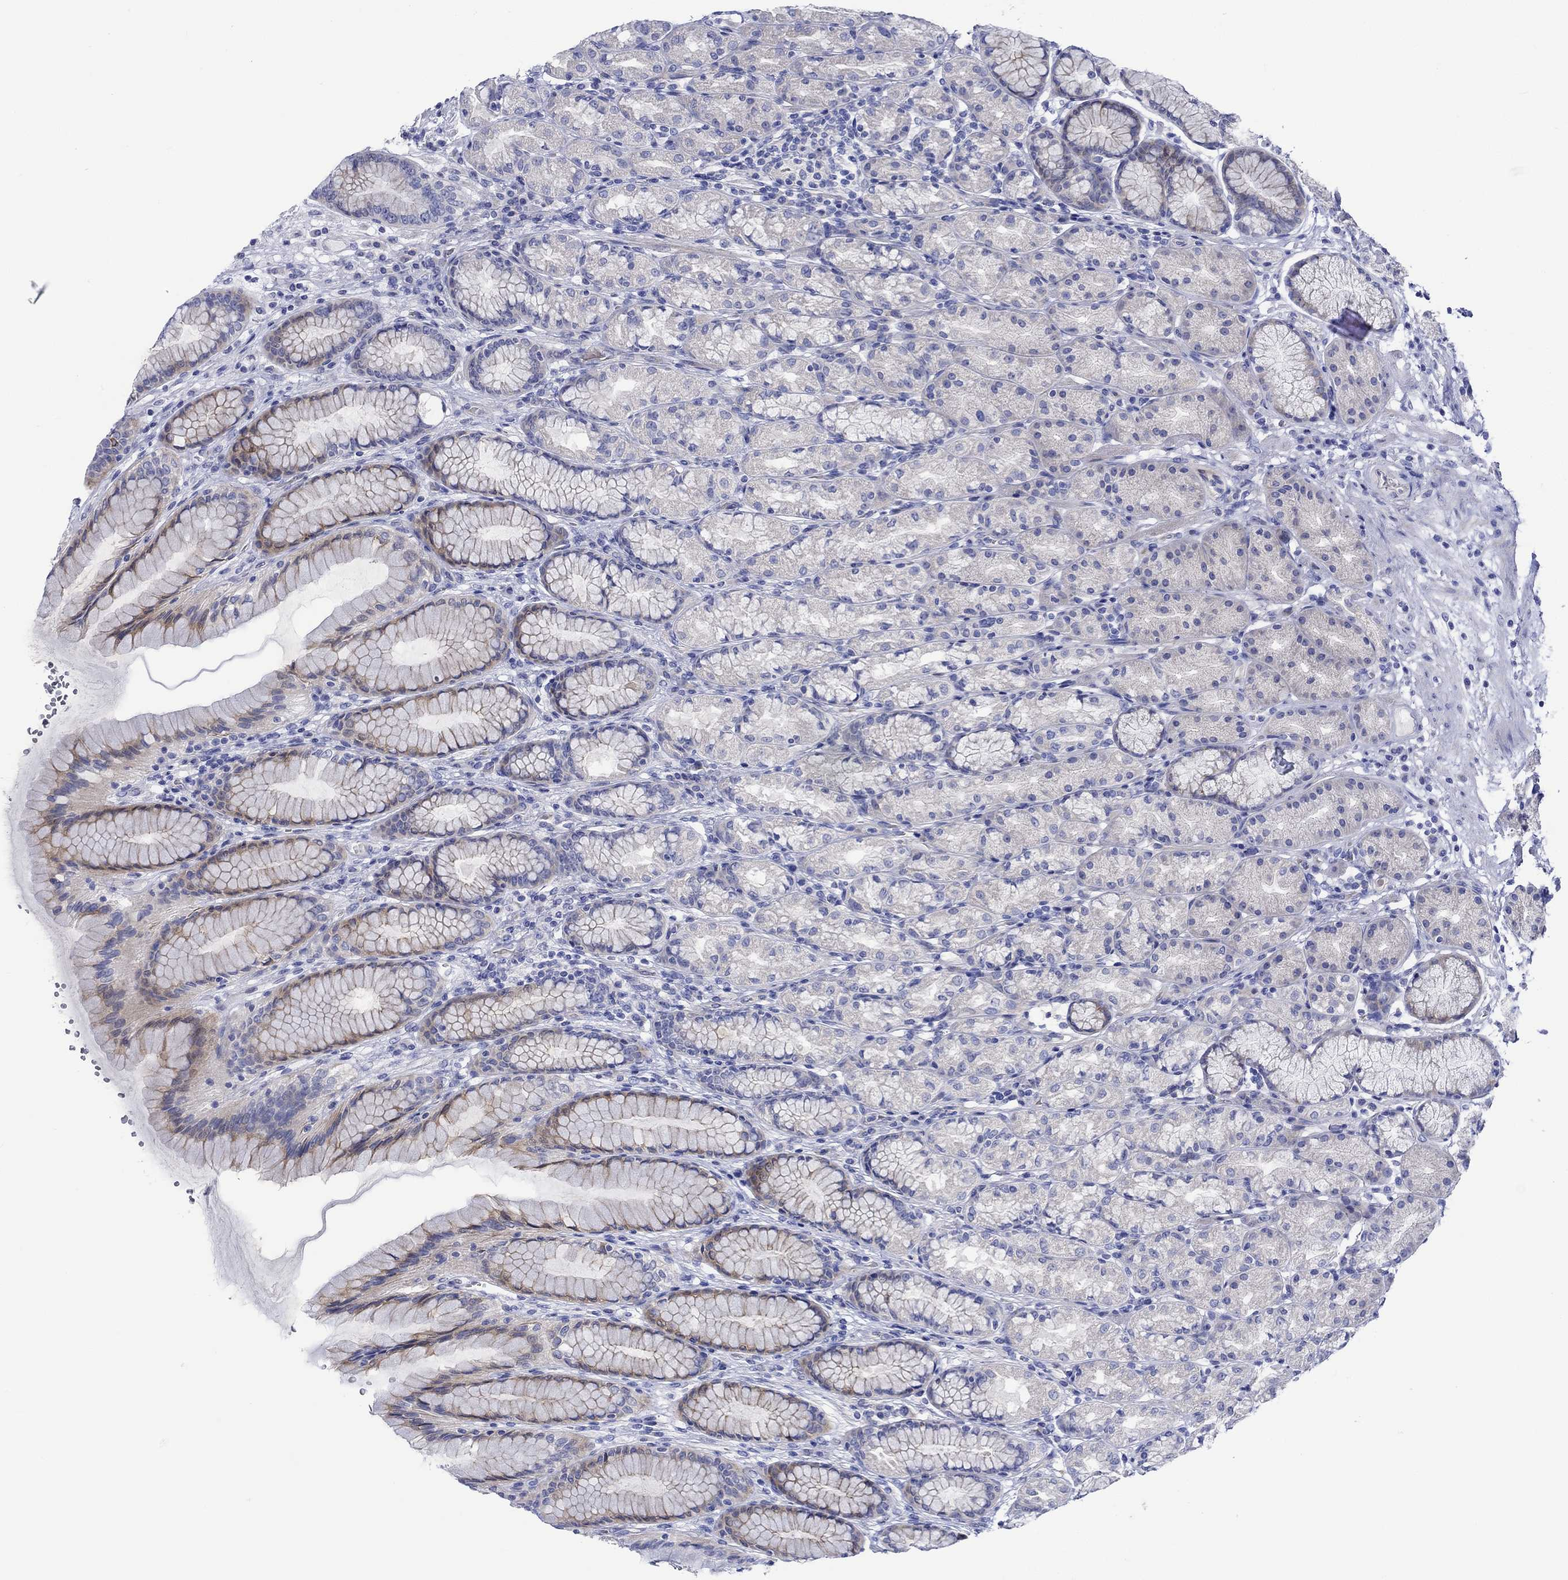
{"staining": {"intensity": "weak", "quantity": "<25%", "location": "cytoplasmic/membranous"}, "tissue": "stomach", "cell_type": "Glandular cells", "image_type": "normal", "snomed": [{"axis": "morphology", "description": "Normal tissue, NOS"}, {"axis": "morphology", "description": "Adenocarcinoma, NOS"}, {"axis": "topography", "description": "Stomach"}], "caption": "Protein analysis of benign stomach reveals no significant expression in glandular cells.", "gene": "NRIP3", "patient": {"sex": "female", "age": 79}}